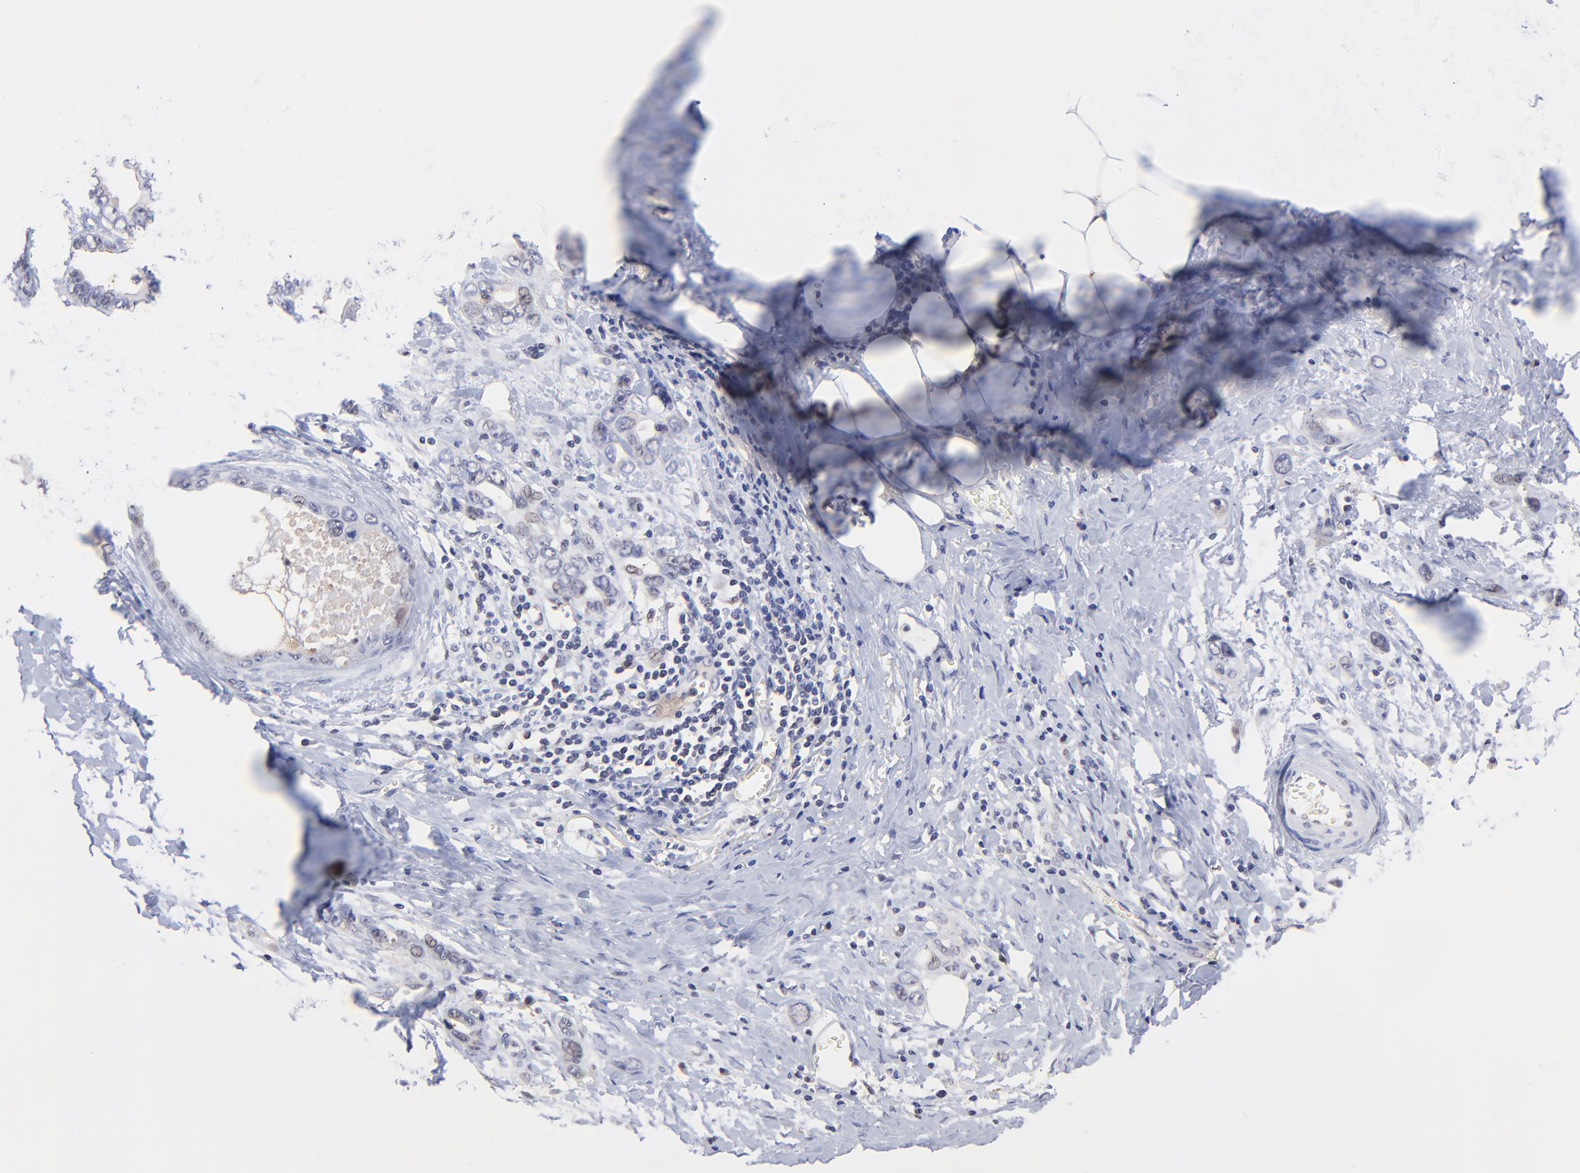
{"staining": {"intensity": "weak", "quantity": "<25%", "location": "nuclear"}, "tissue": "stomach cancer", "cell_type": "Tumor cells", "image_type": "cancer", "snomed": [{"axis": "morphology", "description": "Adenocarcinoma, NOS"}, {"axis": "topography", "description": "Stomach"}], "caption": "Human adenocarcinoma (stomach) stained for a protein using immunohistochemistry (IHC) exhibits no expression in tumor cells.", "gene": "PSMA6", "patient": {"sex": "male", "age": 78}}